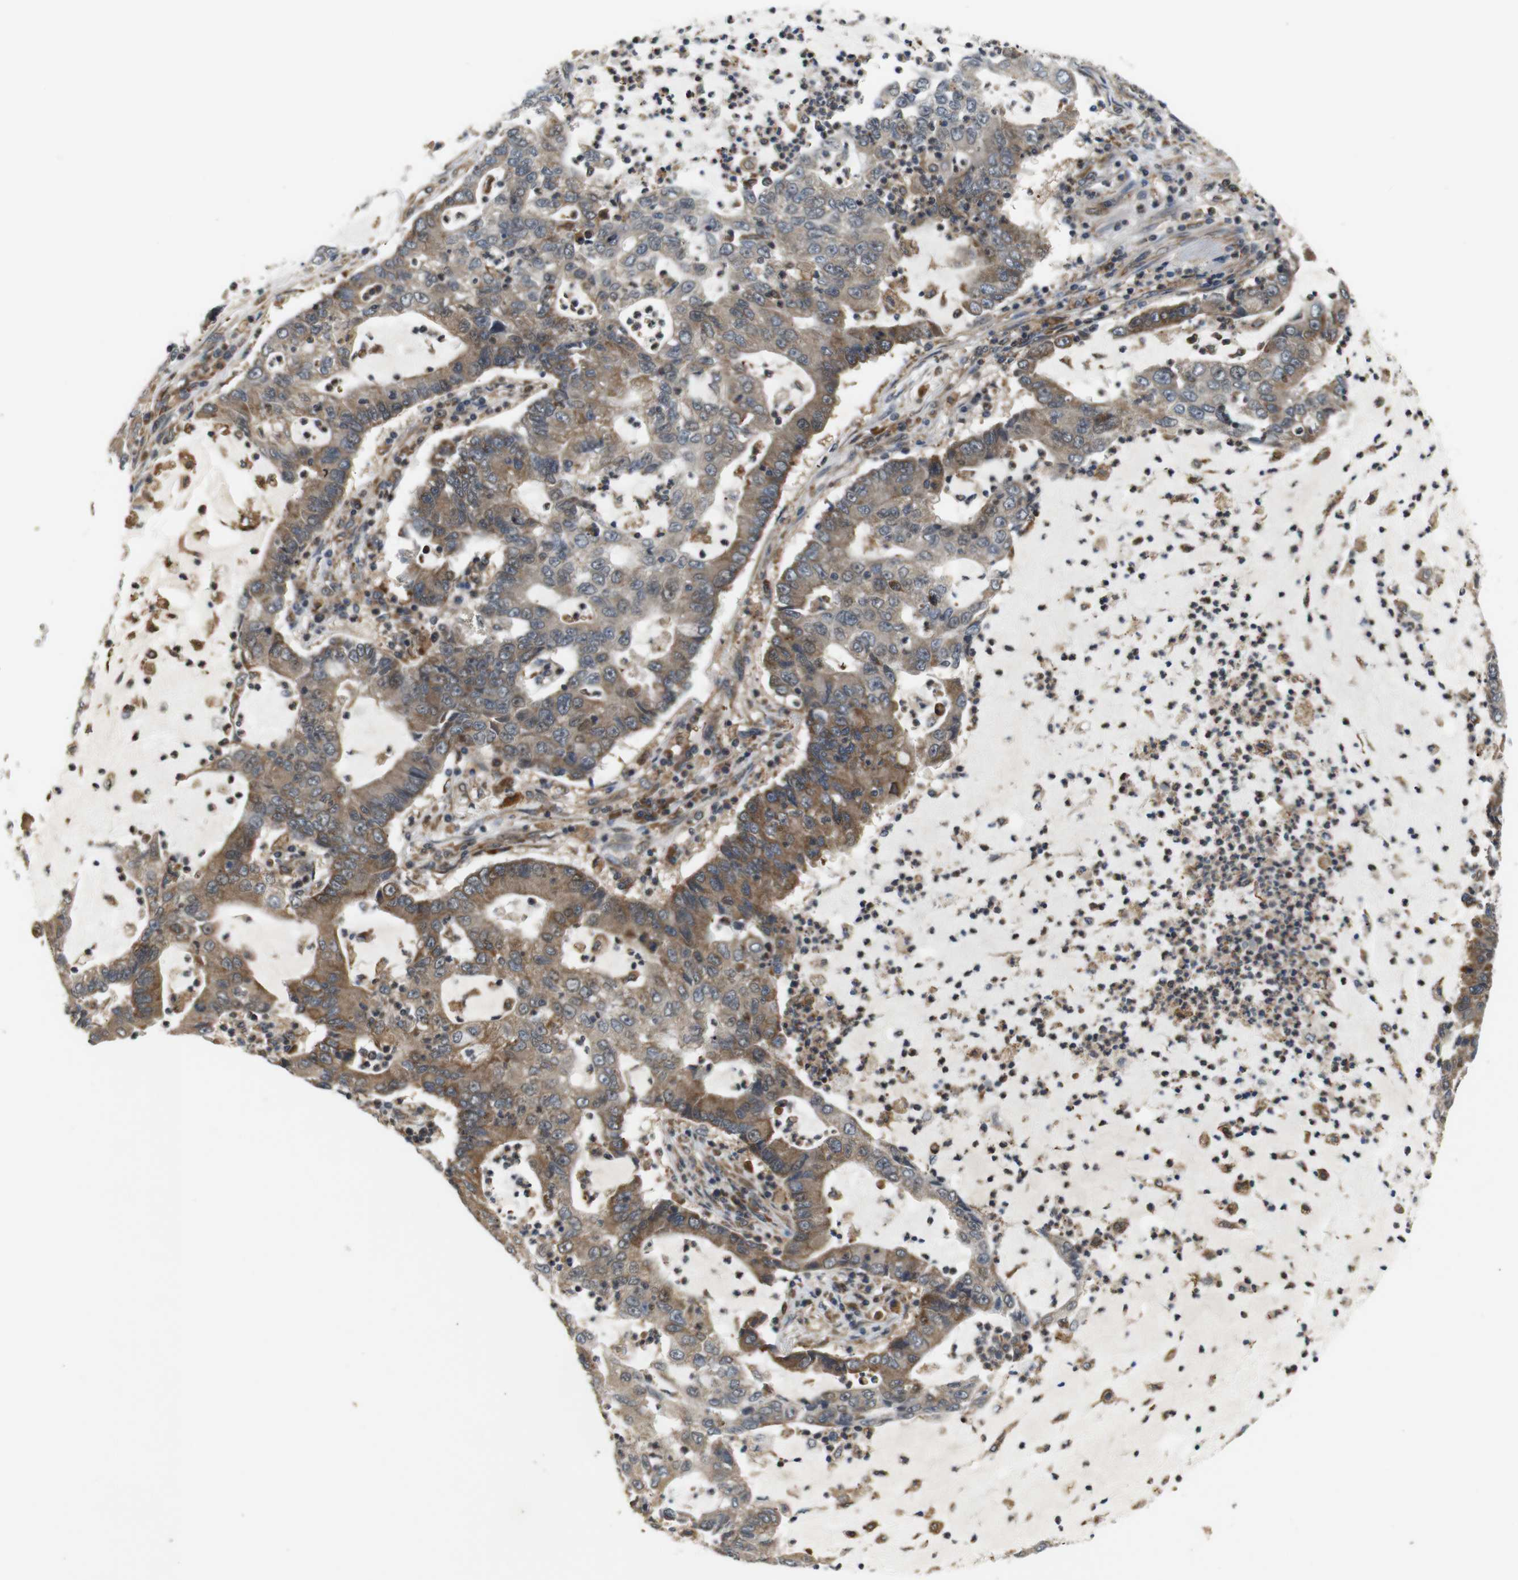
{"staining": {"intensity": "moderate", "quantity": ">75%", "location": "cytoplasmic/membranous"}, "tissue": "lung cancer", "cell_type": "Tumor cells", "image_type": "cancer", "snomed": [{"axis": "morphology", "description": "Adenocarcinoma, NOS"}, {"axis": "topography", "description": "Lung"}], "caption": "The photomicrograph exhibits immunohistochemical staining of lung cancer. There is moderate cytoplasmic/membranous positivity is identified in approximately >75% of tumor cells.", "gene": "EPHB2", "patient": {"sex": "female", "age": 51}}